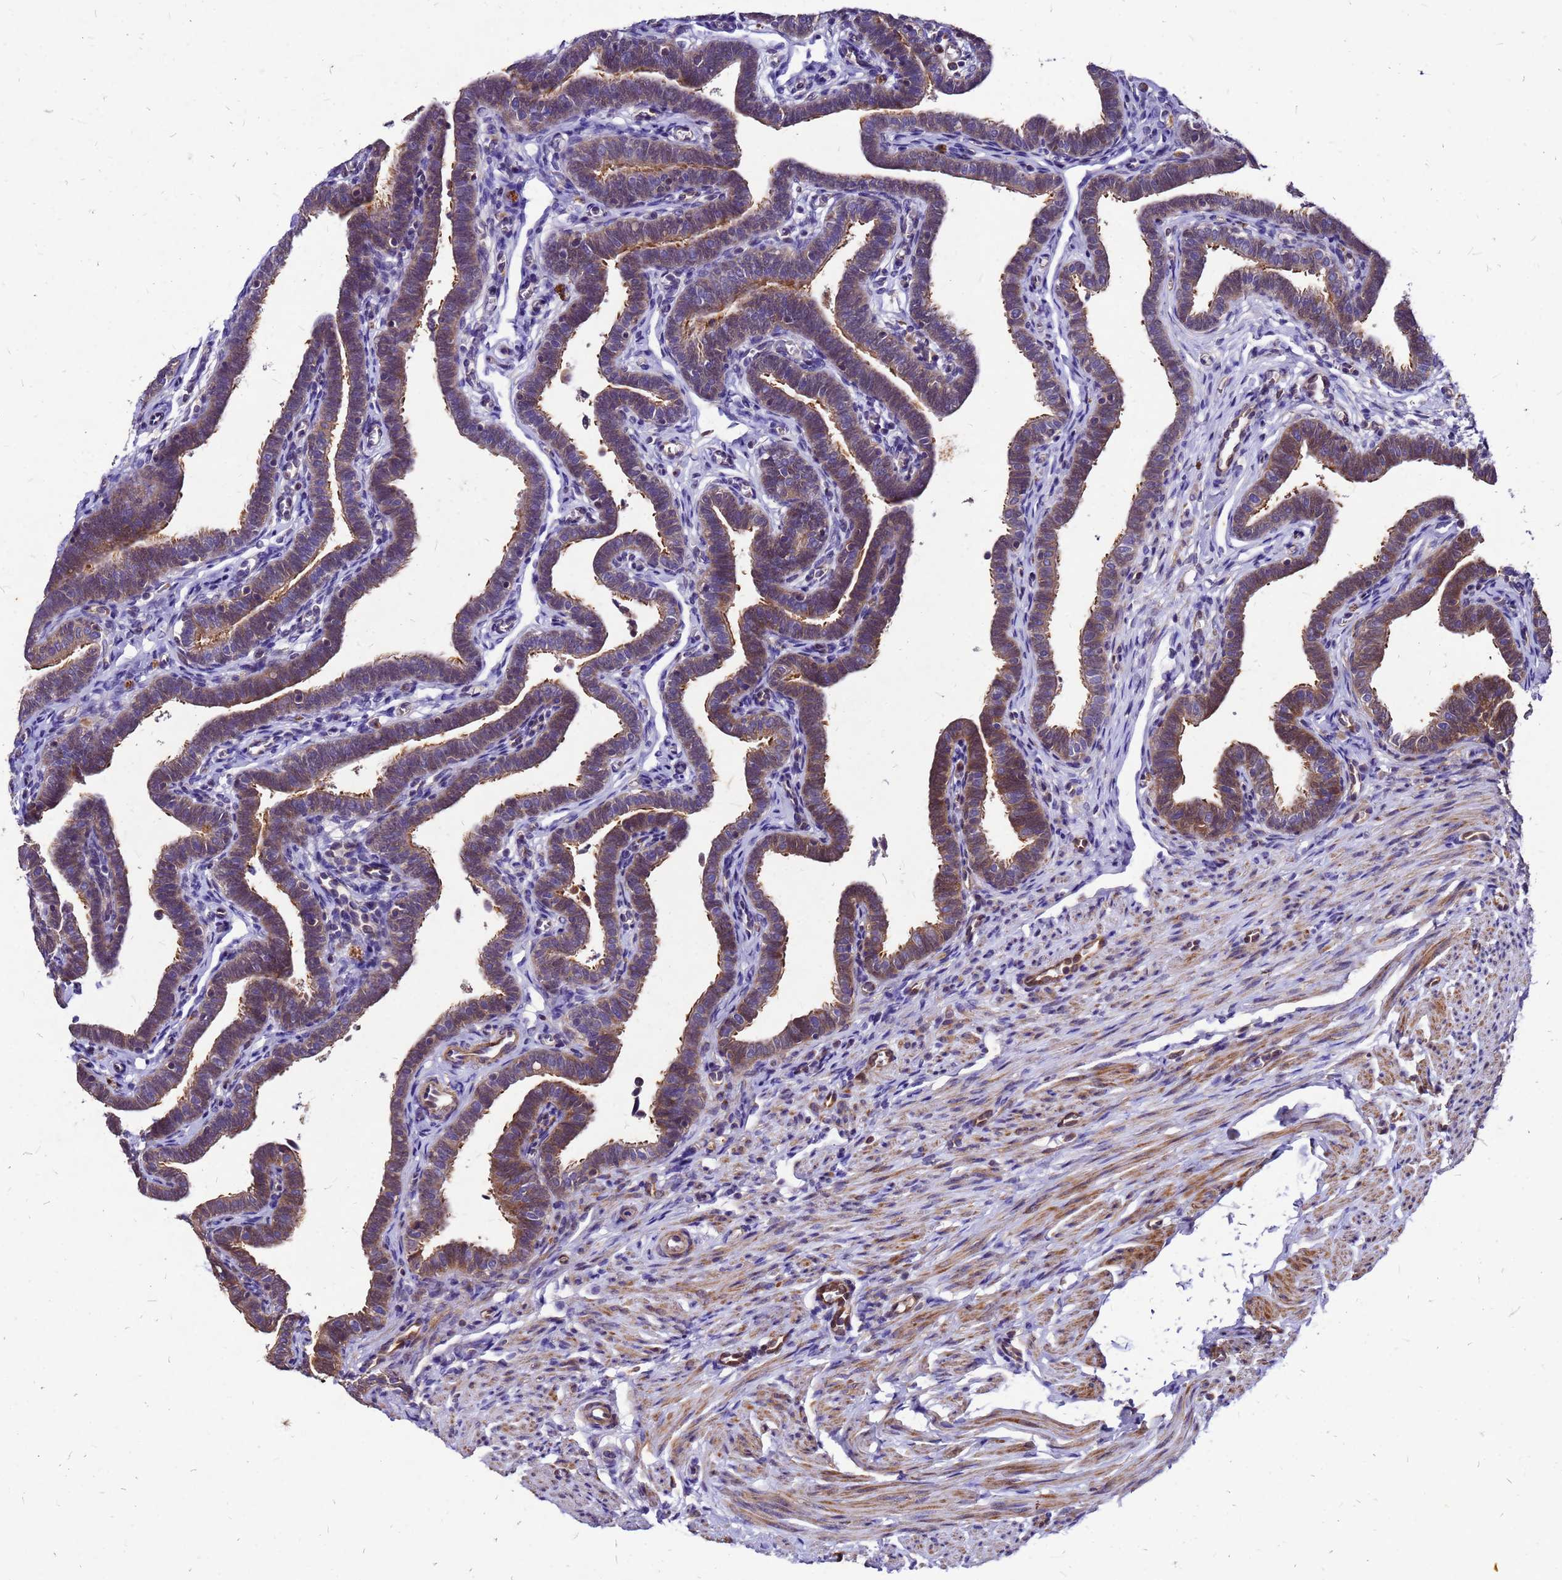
{"staining": {"intensity": "moderate", "quantity": ">75%", "location": "cytoplasmic/membranous"}, "tissue": "fallopian tube", "cell_type": "Glandular cells", "image_type": "normal", "snomed": [{"axis": "morphology", "description": "Normal tissue, NOS"}, {"axis": "topography", "description": "Fallopian tube"}], "caption": "Moderate cytoplasmic/membranous protein staining is present in approximately >75% of glandular cells in fallopian tube. (Stains: DAB (3,3'-diaminobenzidine) in brown, nuclei in blue, Microscopy: brightfield microscopy at high magnification).", "gene": "DUSP23", "patient": {"sex": "female", "age": 36}}